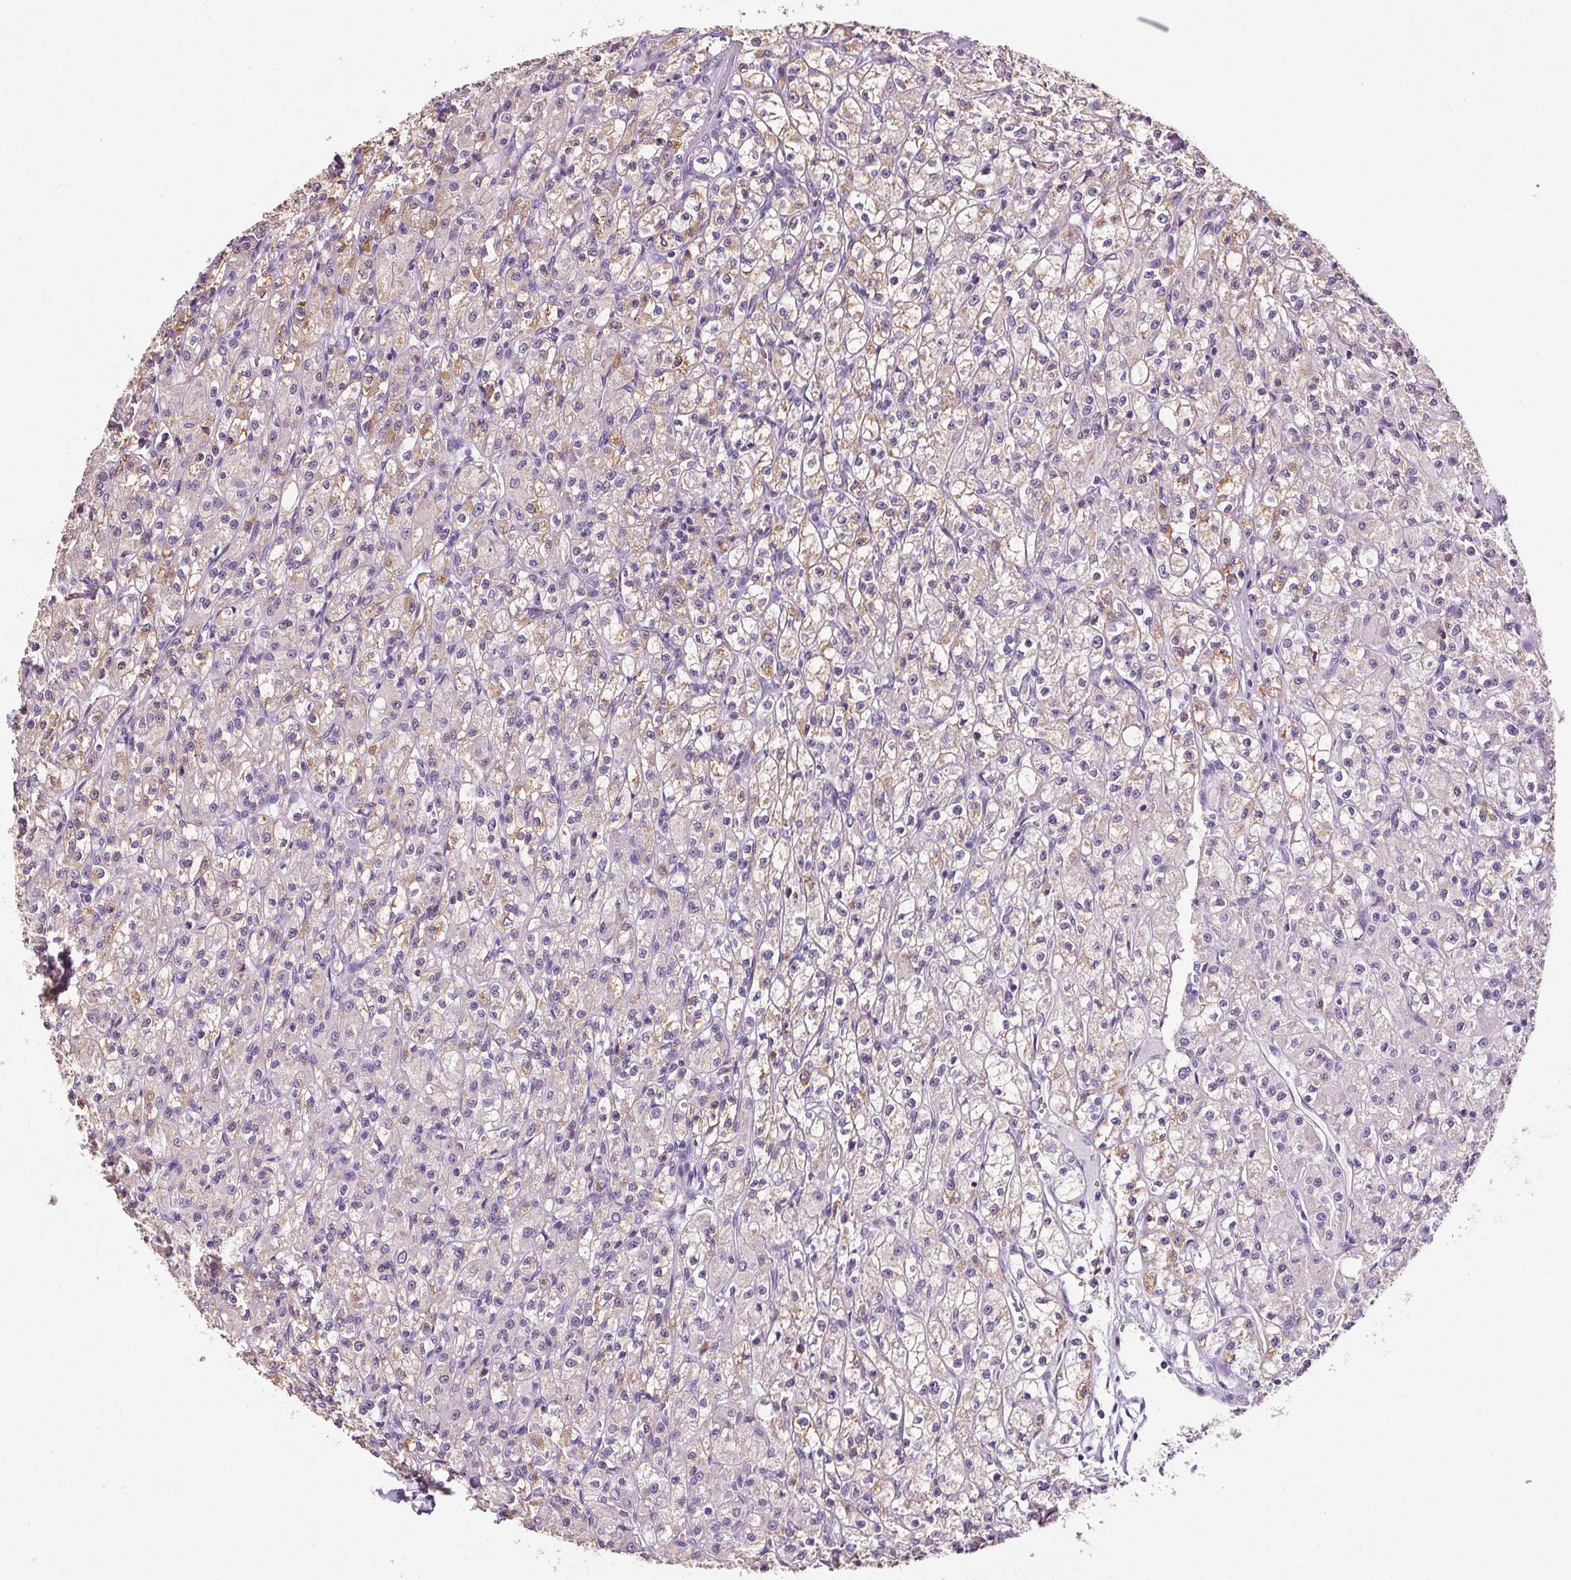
{"staining": {"intensity": "moderate", "quantity": "25%-75%", "location": "cytoplasmic/membranous"}, "tissue": "renal cancer", "cell_type": "Tumor cells", "image_type": "cancer", "snomed": [{"axis": "morphology", "description": "Adenocarcinoma, NOS"}, {"axis": "topography", "description": "Kidney"}], "caption": "High-magnification brightfield microscopy of renal cancer stained with DAB (brown) and counterstained with hematoxylin (blue). tumor cells exhibit moderate cytoplasmic/membranous staining is appreciated in about25%-75% of cells. The staining was performed using DAB, with brown indicating positive protein expression. Nuclei are stained blue with hematoxylin.", "gene": "GPIHBP1", "patient": {"sex": "female", "age": 70}}